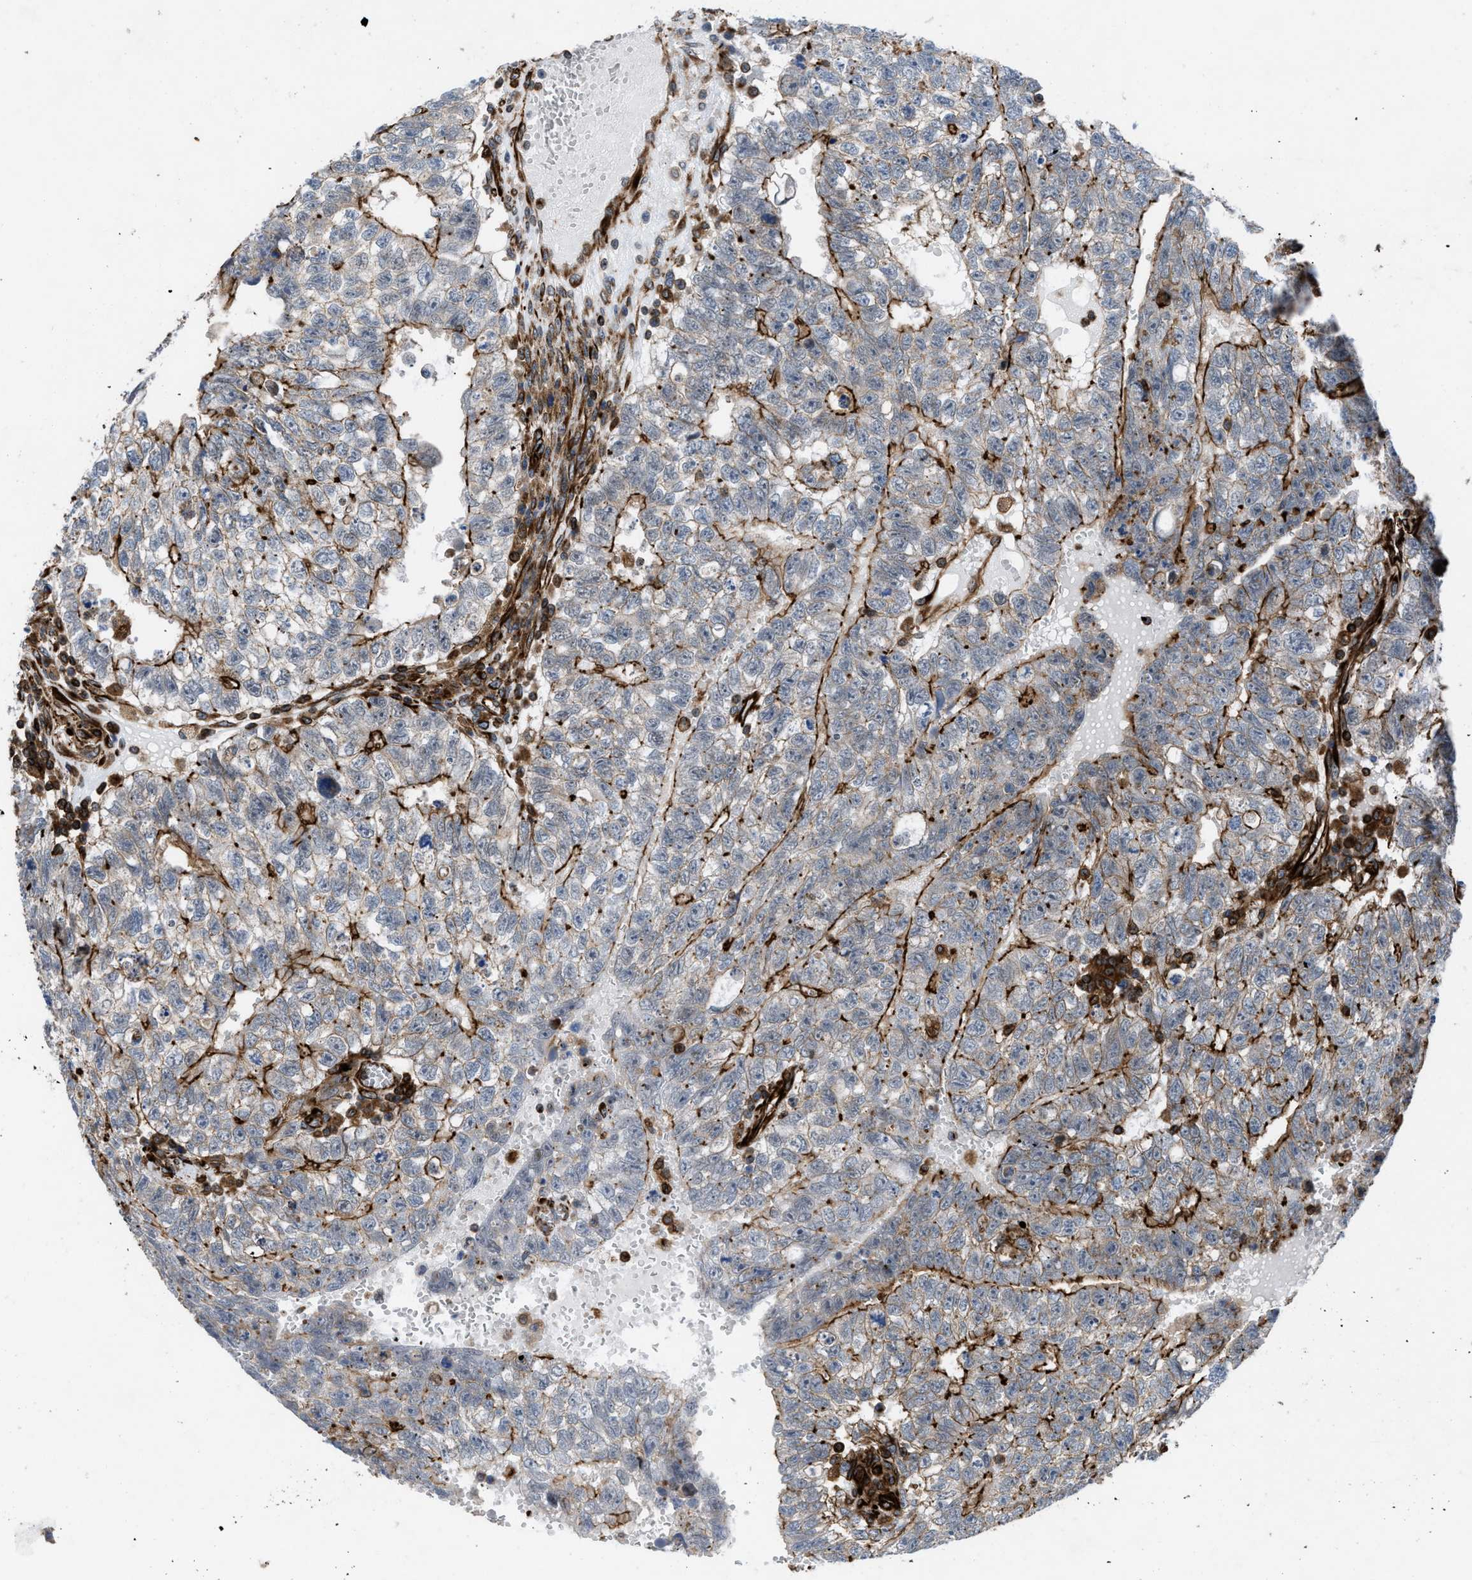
{"staining": {"intensity": "negative", "quantity": "none", "location": "none"}, "tissue": "testis cancer", "cell_type": "Tumor cells", "image_type": "cancer", "snomed": [{"axis": "morphology", "description": "Seminoma, NOS"}, {"axis": "morphology", "description": "Carcinoma, Embryonal, NOS"}, {"axis": "topography", "description": "Testis"}], "caption": "Immunohistochemical staining of human seminoma (testis) exhibits no significant staining in tumor cells.", "gene": "PTPRE", "patient": {"sex": "male", "age": 38}}